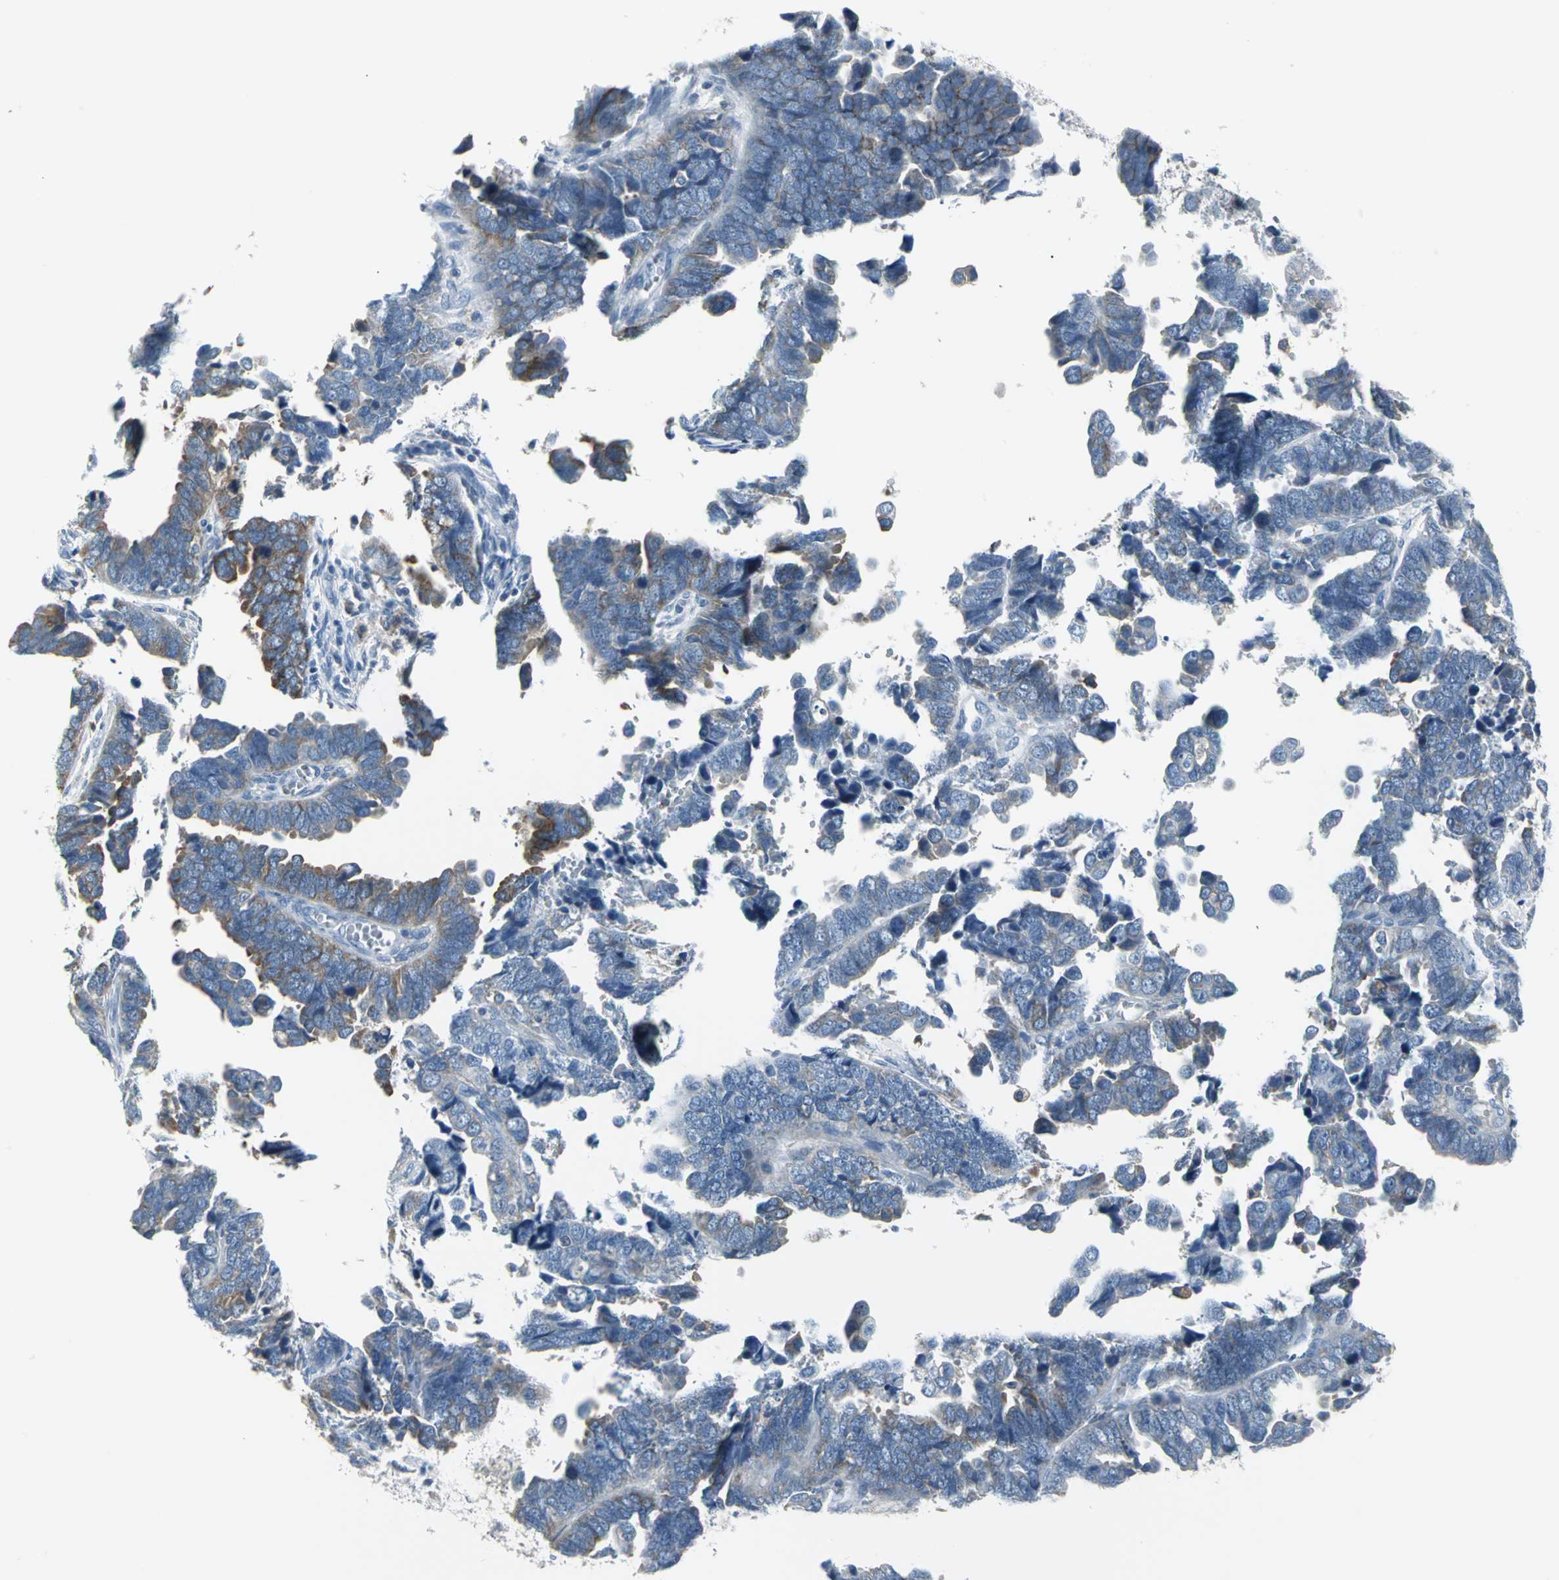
{"staining": {"intensity": "weak", "quantity": ">75%", "location": "cytoplasmic/membranous"}, "tissue": "endometrial cancer", "cell_type": "Tumor cells", "image_type": "cancer", "snomed": [{"axis": "morphology", "description": "Adenocarcinoma, NOS"}, {"axis": "topography", "description": "Endometrium"}], "caption": "Human endometrial adenocarcinoma stained for a protein (brown) exhibits weak cytoplasmic/membranous positive positivity in approximately >75% of tumor cells.", "gene": "IQGAP2", "patient": {"sex": "female", "age": 75}}